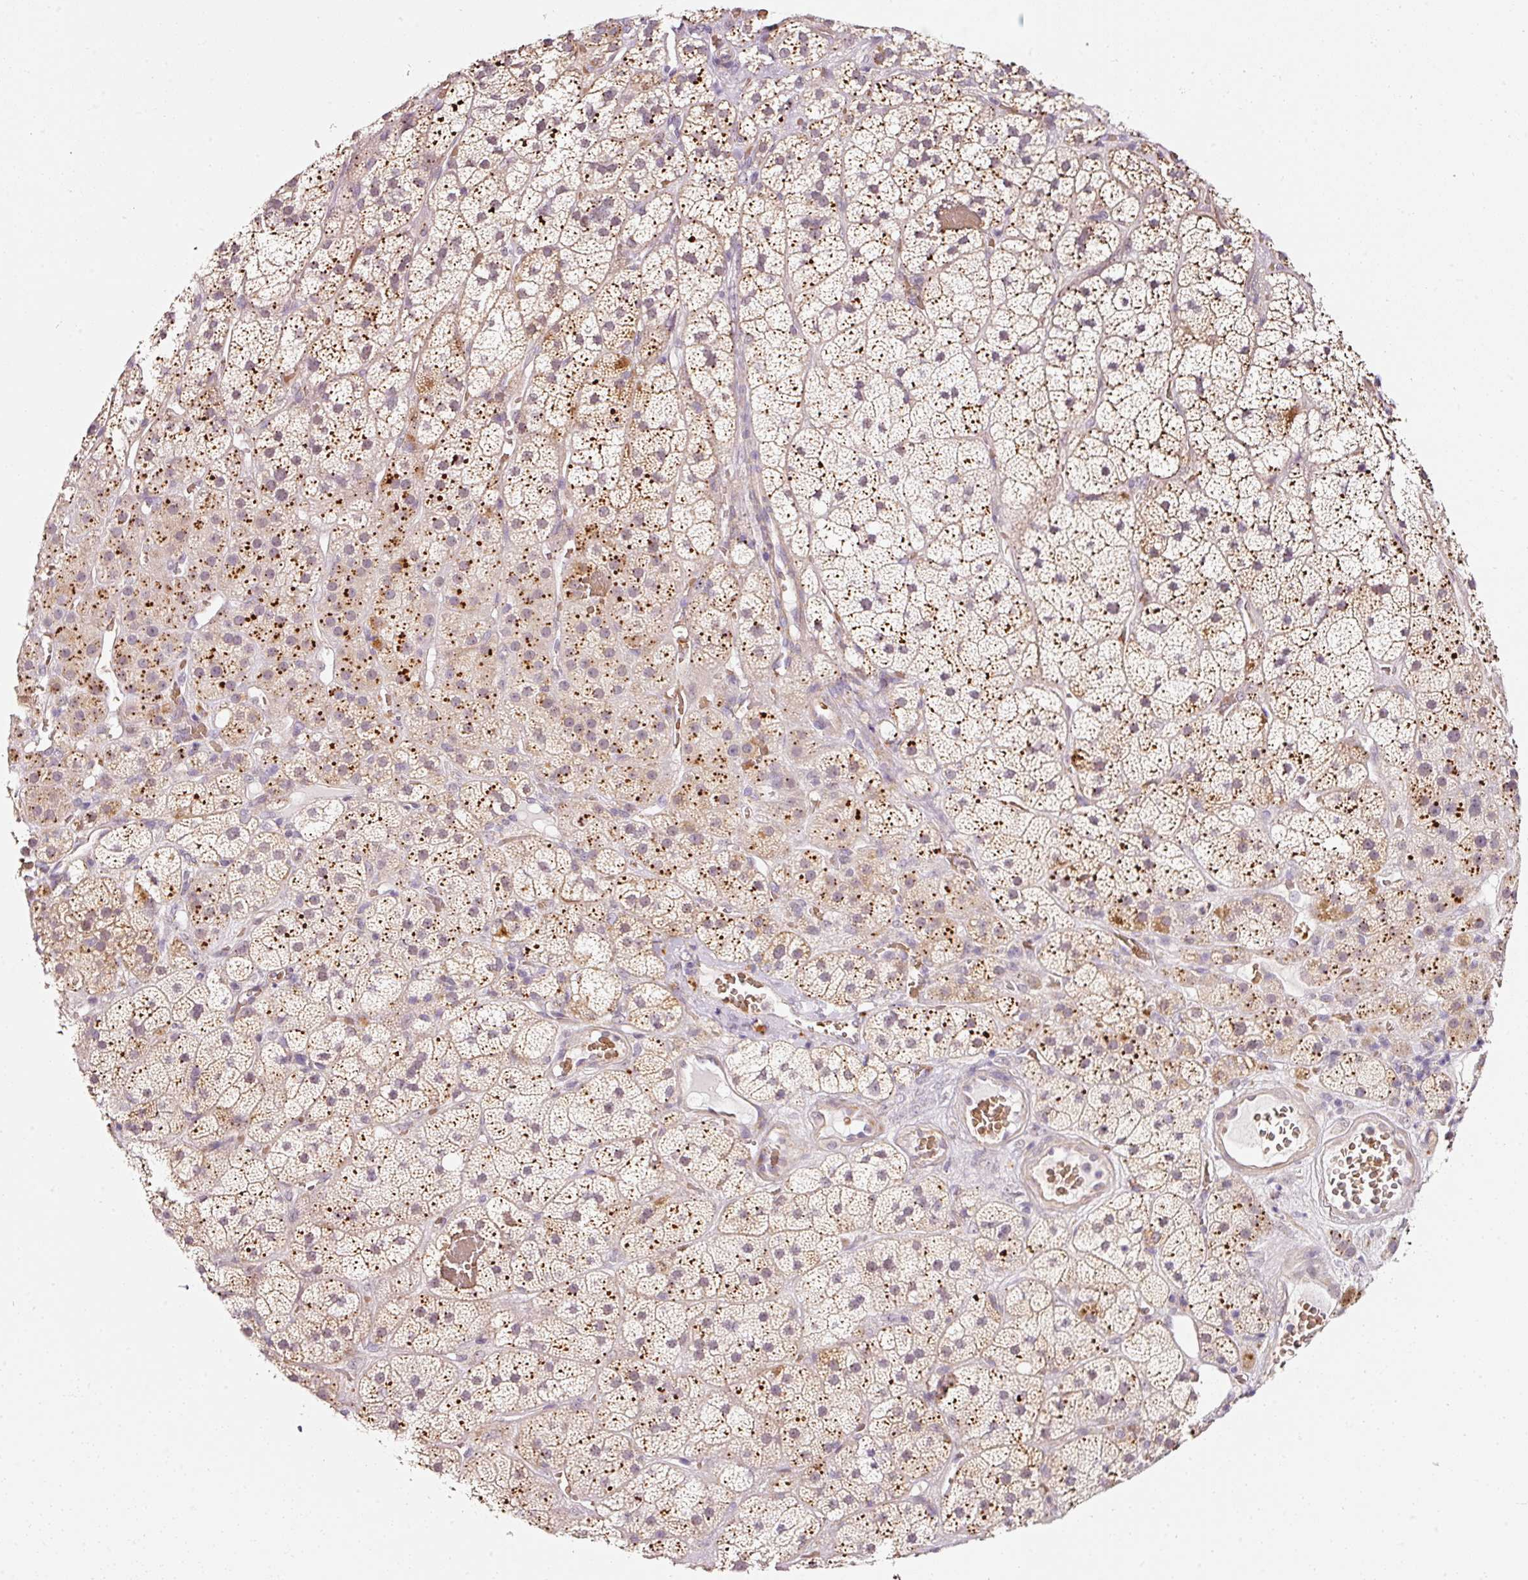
{"staining": {"intensity": "moderate", "quantity": ">75%", "location": "cytoplasmic/membranous"}, "tissue": "adrenal gland", "cell_type": "Glandular cells", "image_type": "normal", "snomed": [{"axis": "morphology", "description": "Normal tissue, NOS"}, {"axis": "topography", "description": "Adrenal gland"}], "caption": "Brown immunohistochemical staining in unremarkable adrenal gland reveals moderate cytoplasmic/membranous staining in about >75% of glandular cells.", "gene": "ZNF460", "patient": {"sex": "male", "age": 57}}